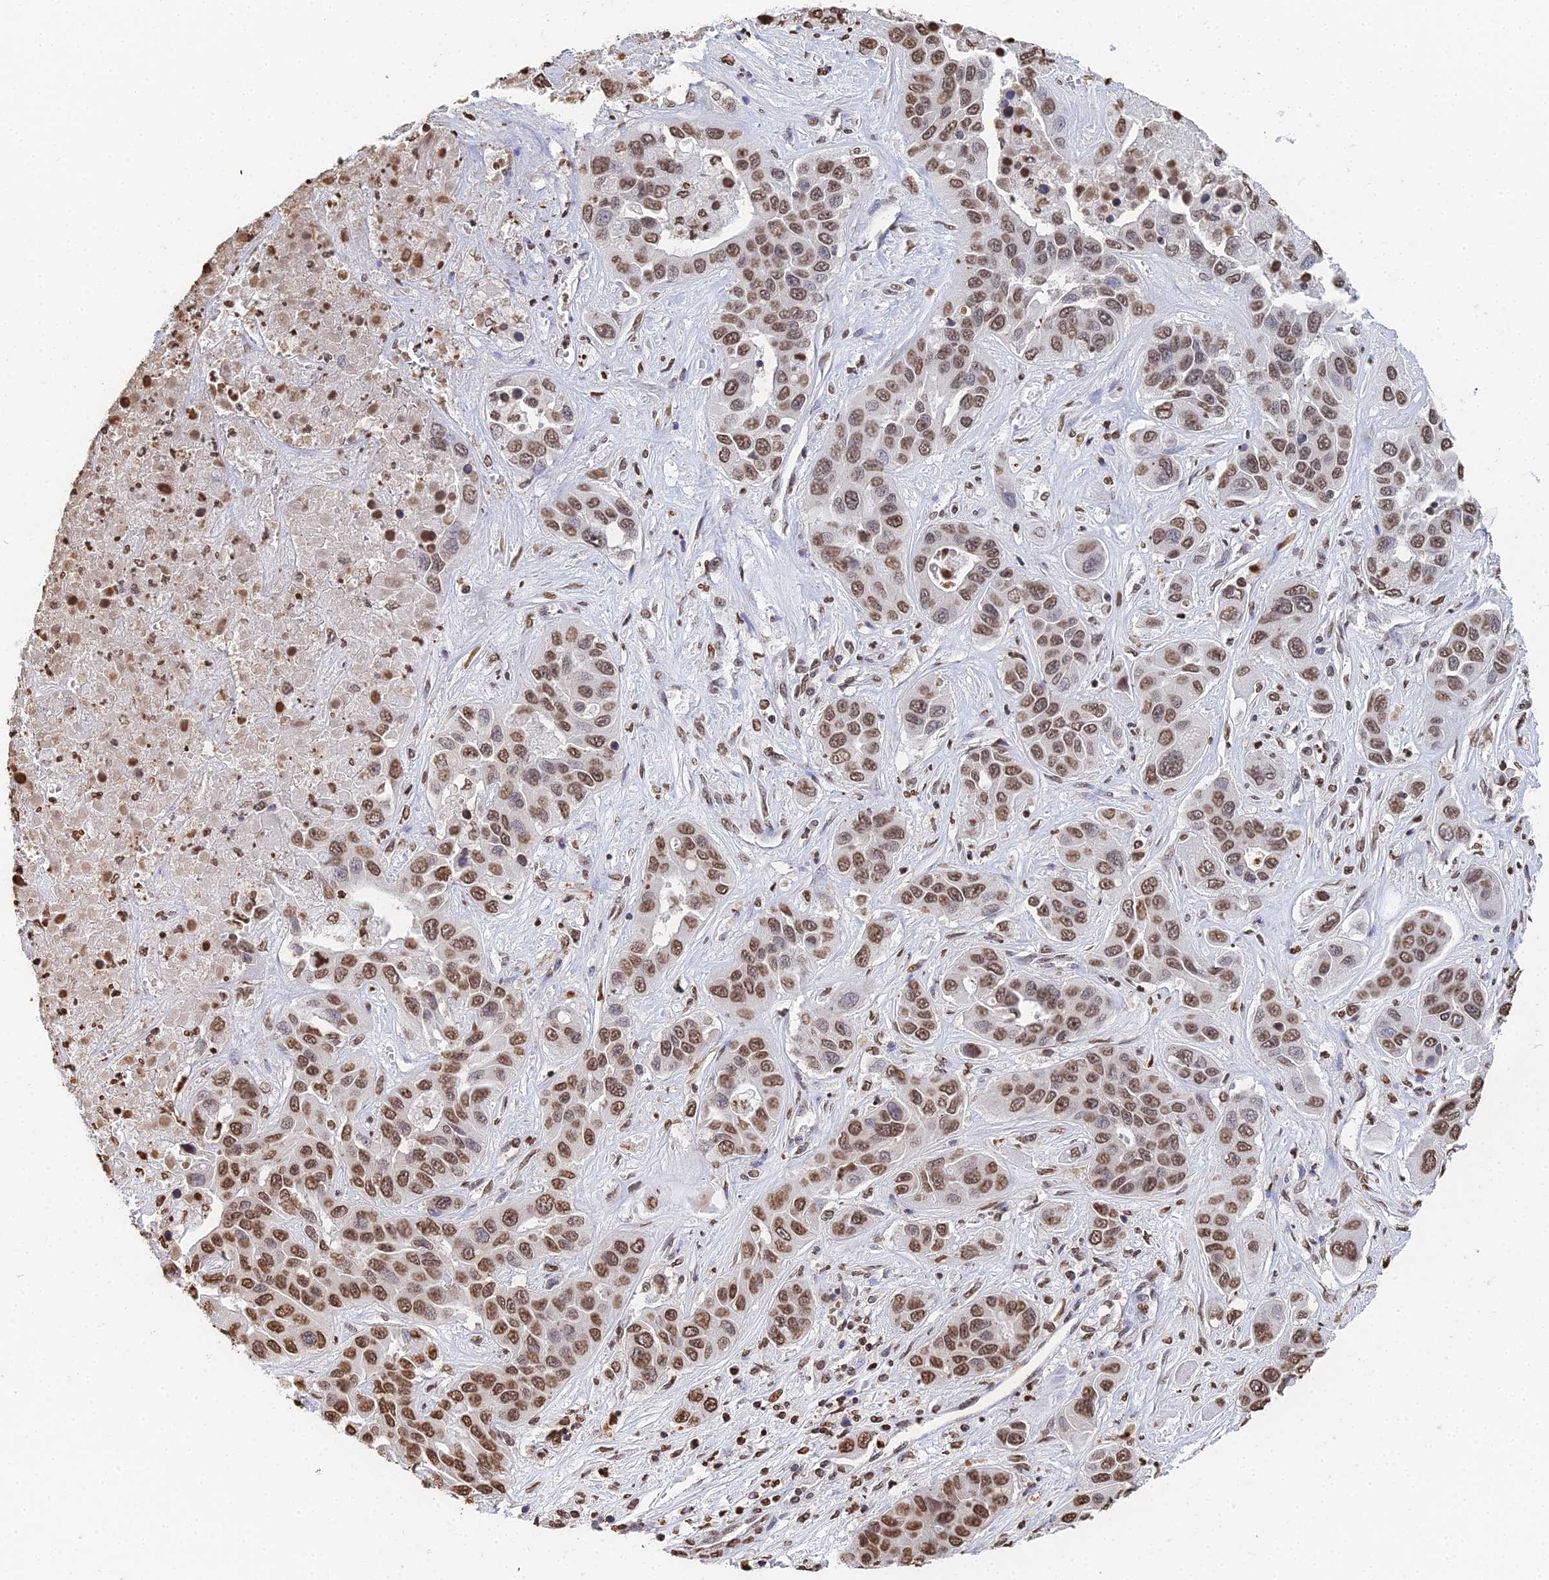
{"staining": {"intensity": "moderate", "quantity": ">75%", "location": "nuclear"}, "tissue": "liver cancer", "cell_type": "Tumor cells", "image_type": "cancer", "snomed": [{"axis": "morphology", "description": "Cholangiocarcinoma"}, {"axis": "topography", "description": "Liver"}], "caption": "Cholangiocarcinoma (liver) was stained to show a protein in brown. There is medium levels of moderate nuclear positivity in approximately >75% of tumor cells.", "gene": "GBP3", "patient": {"sex": "female", "age": 52}}